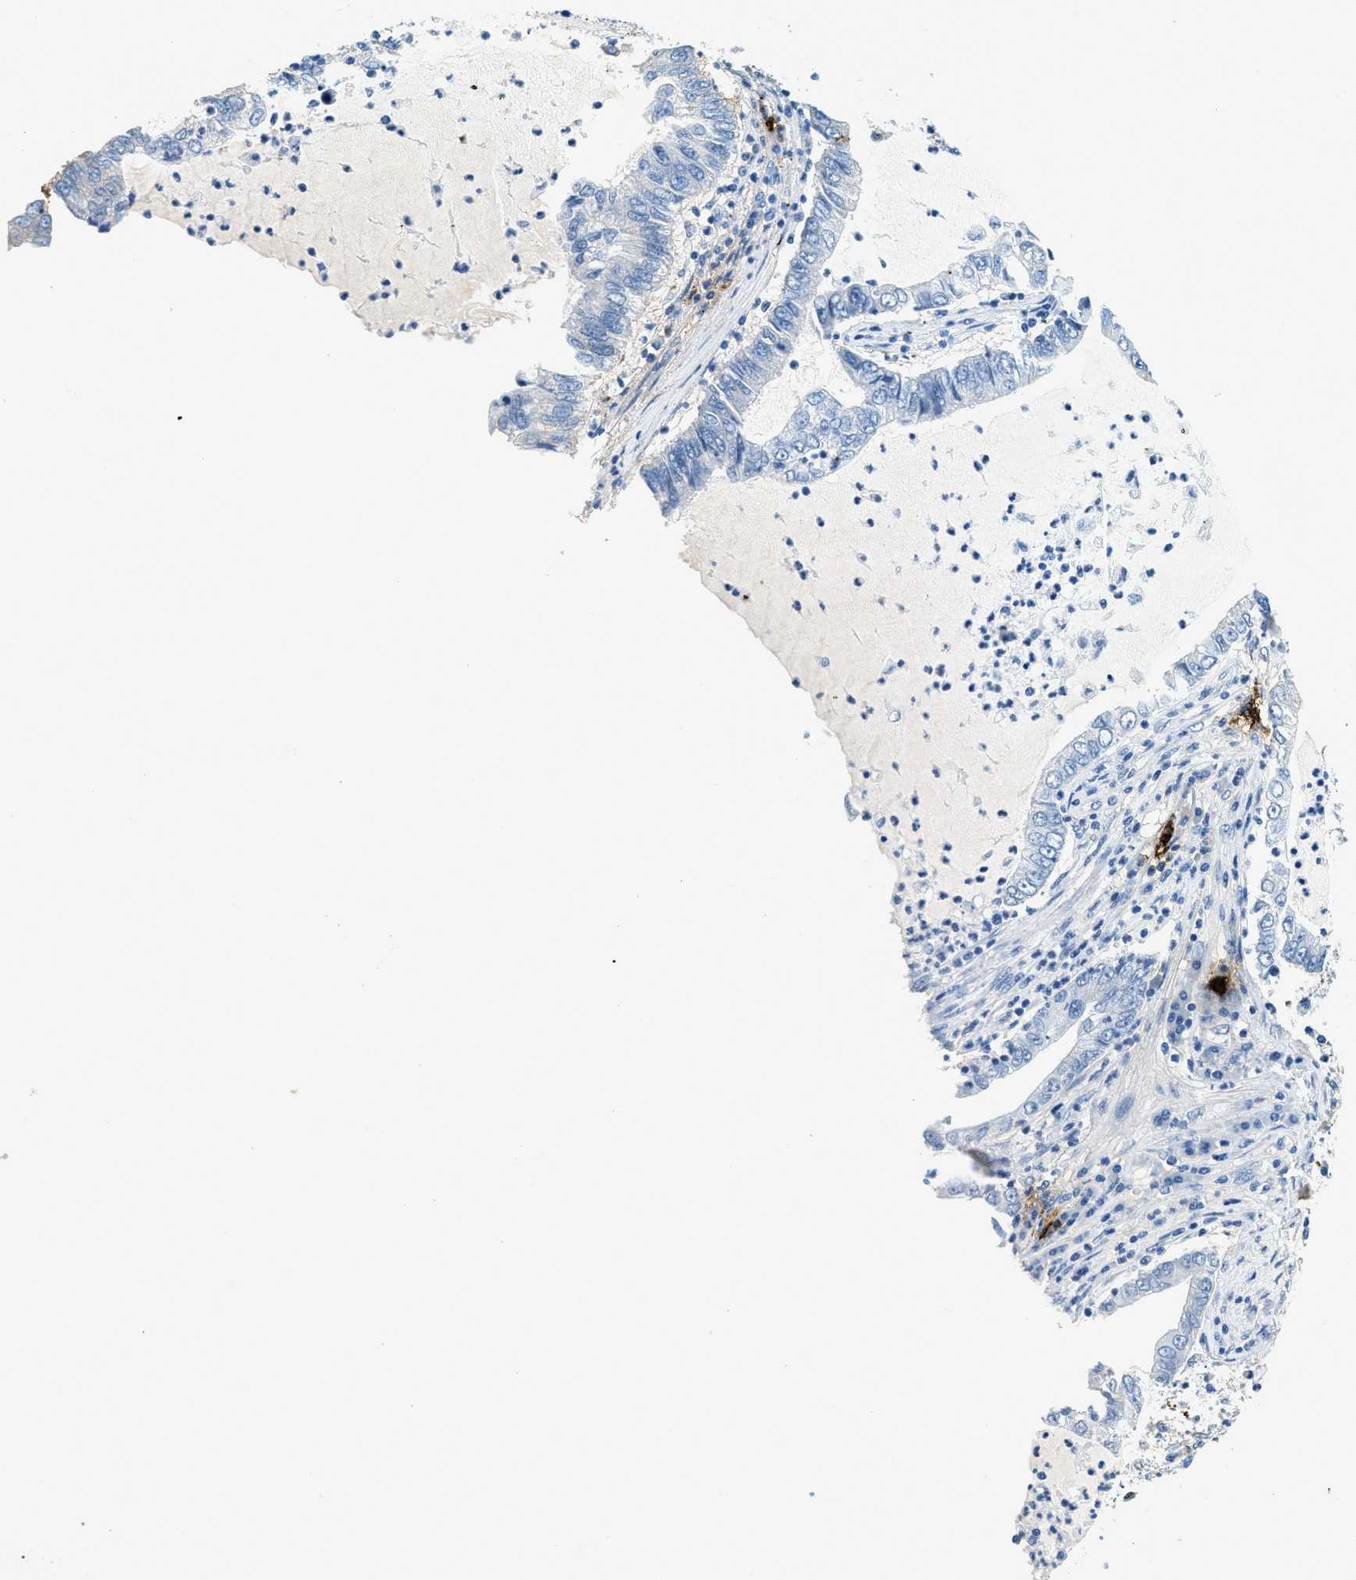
{"staining": {"intensity": "negative", "quantity": "none", "location": "none"}, "tissue": "lung cancer", "cell_type": "Tumor cells", "image_type": "cancer", "snomed": [{"axis": "morphology", "description": "Adenocarcinoma, NOS"}, {"axis": "topography", "description": "Lung"}], "caption": "This histopathology image is of lung cancer stained with immunohistochemistry (IHC) to label a protein in brown with the nuclei are counter-stained blue. There is no staining in tumor cells.", "gene": "TPSAB1", "patient": {"sex": "female", "age": 51}}